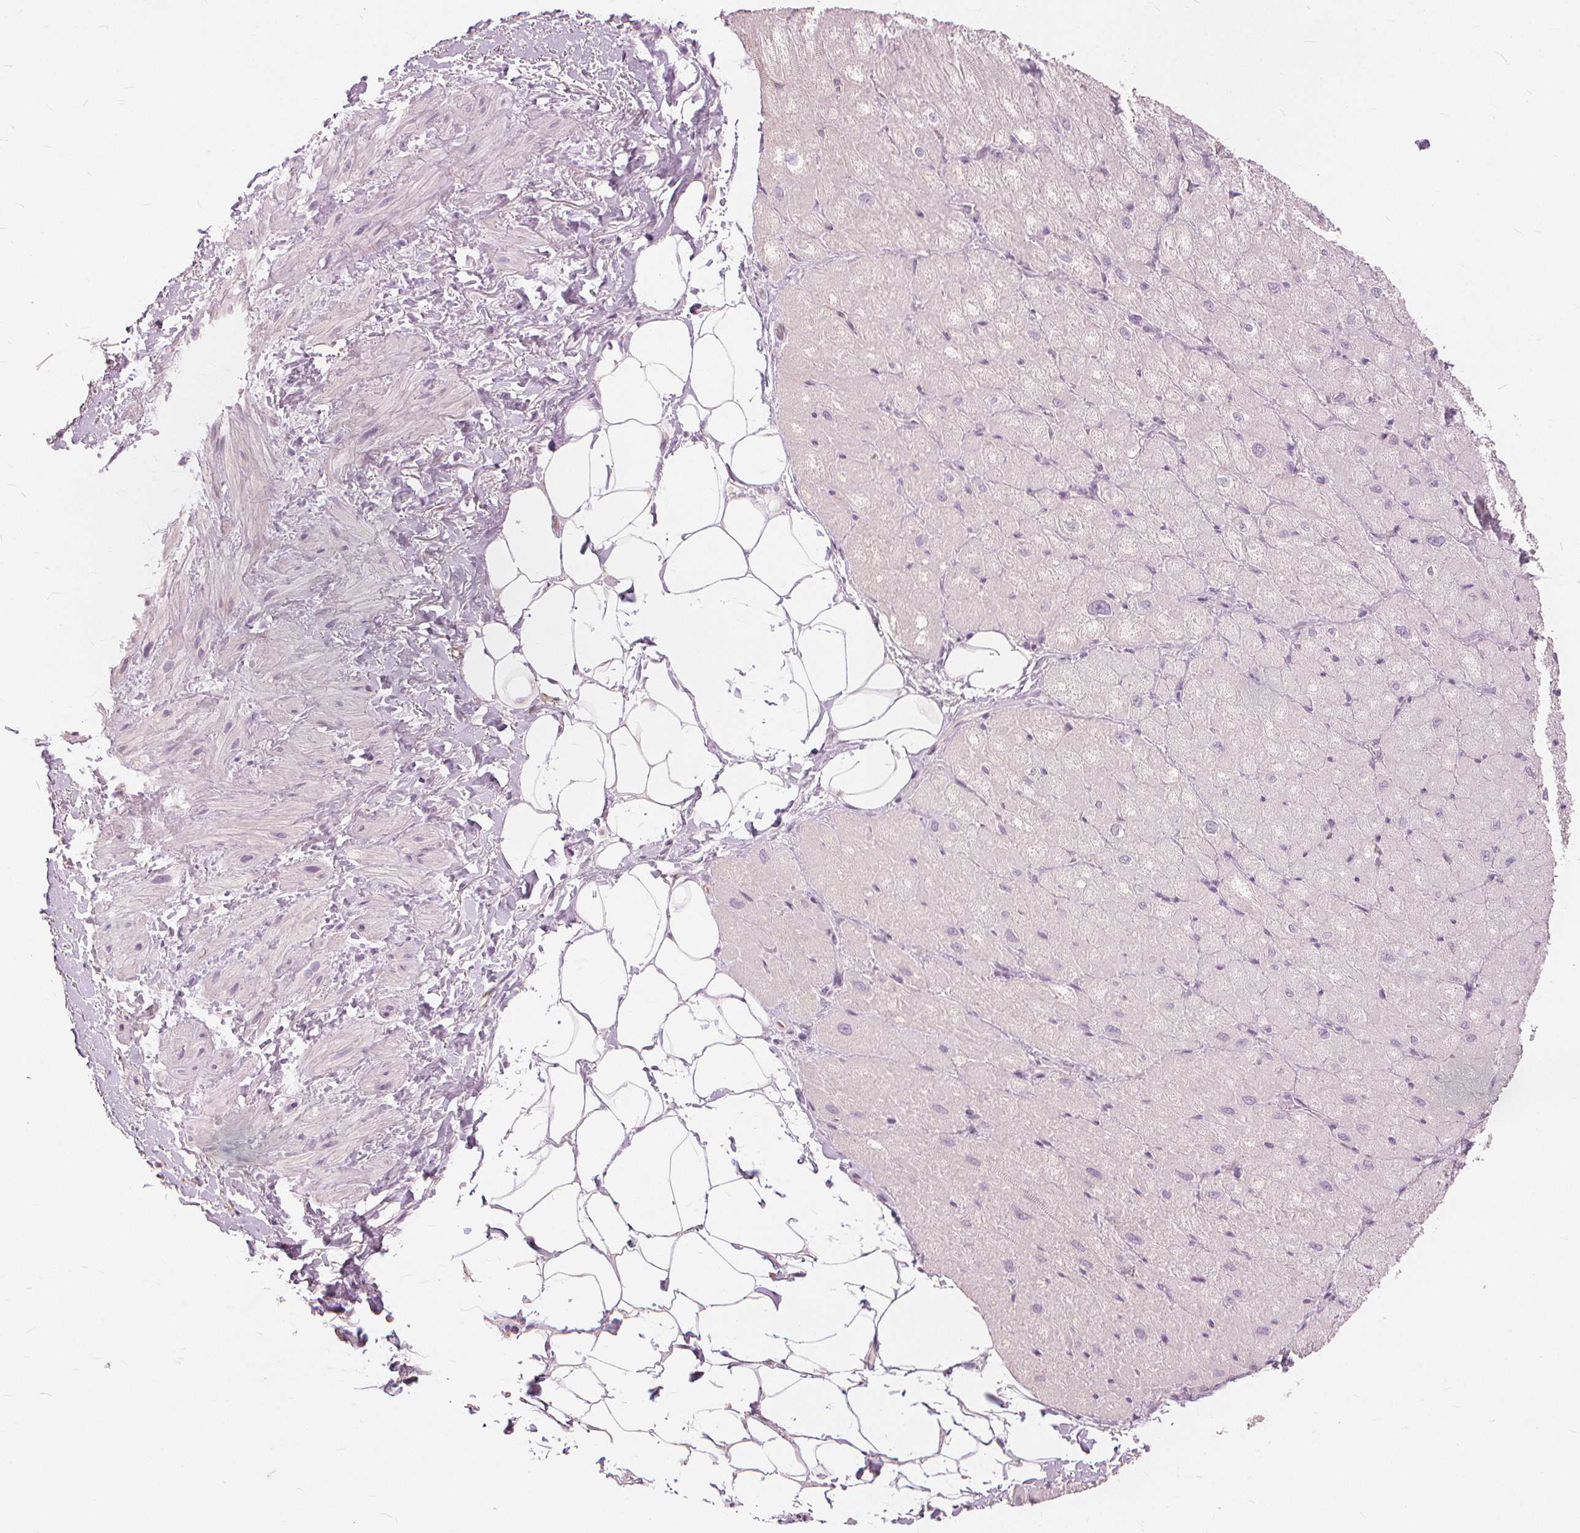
{"staining": {"intensity": "negative", "quantity": "none", "location": "none"}, "tissue": "heart muscle", "cell_type": "Cardiomyocytes", "image_type": "normal", "snomed": [{"axis": "morphology", "description": "Normal tissue, NOS"}, {"axis": "topography", "description": "Heart"}], "caption": "This is a image of IHC staining of benign heart muscle, which shows no staining in cardiomyocytes. (Brightfield microscopy of DAB immunohistochemistry at high magnification).", "gene": "SFTPD", "patient": {"sex": "male", "age": 62}}